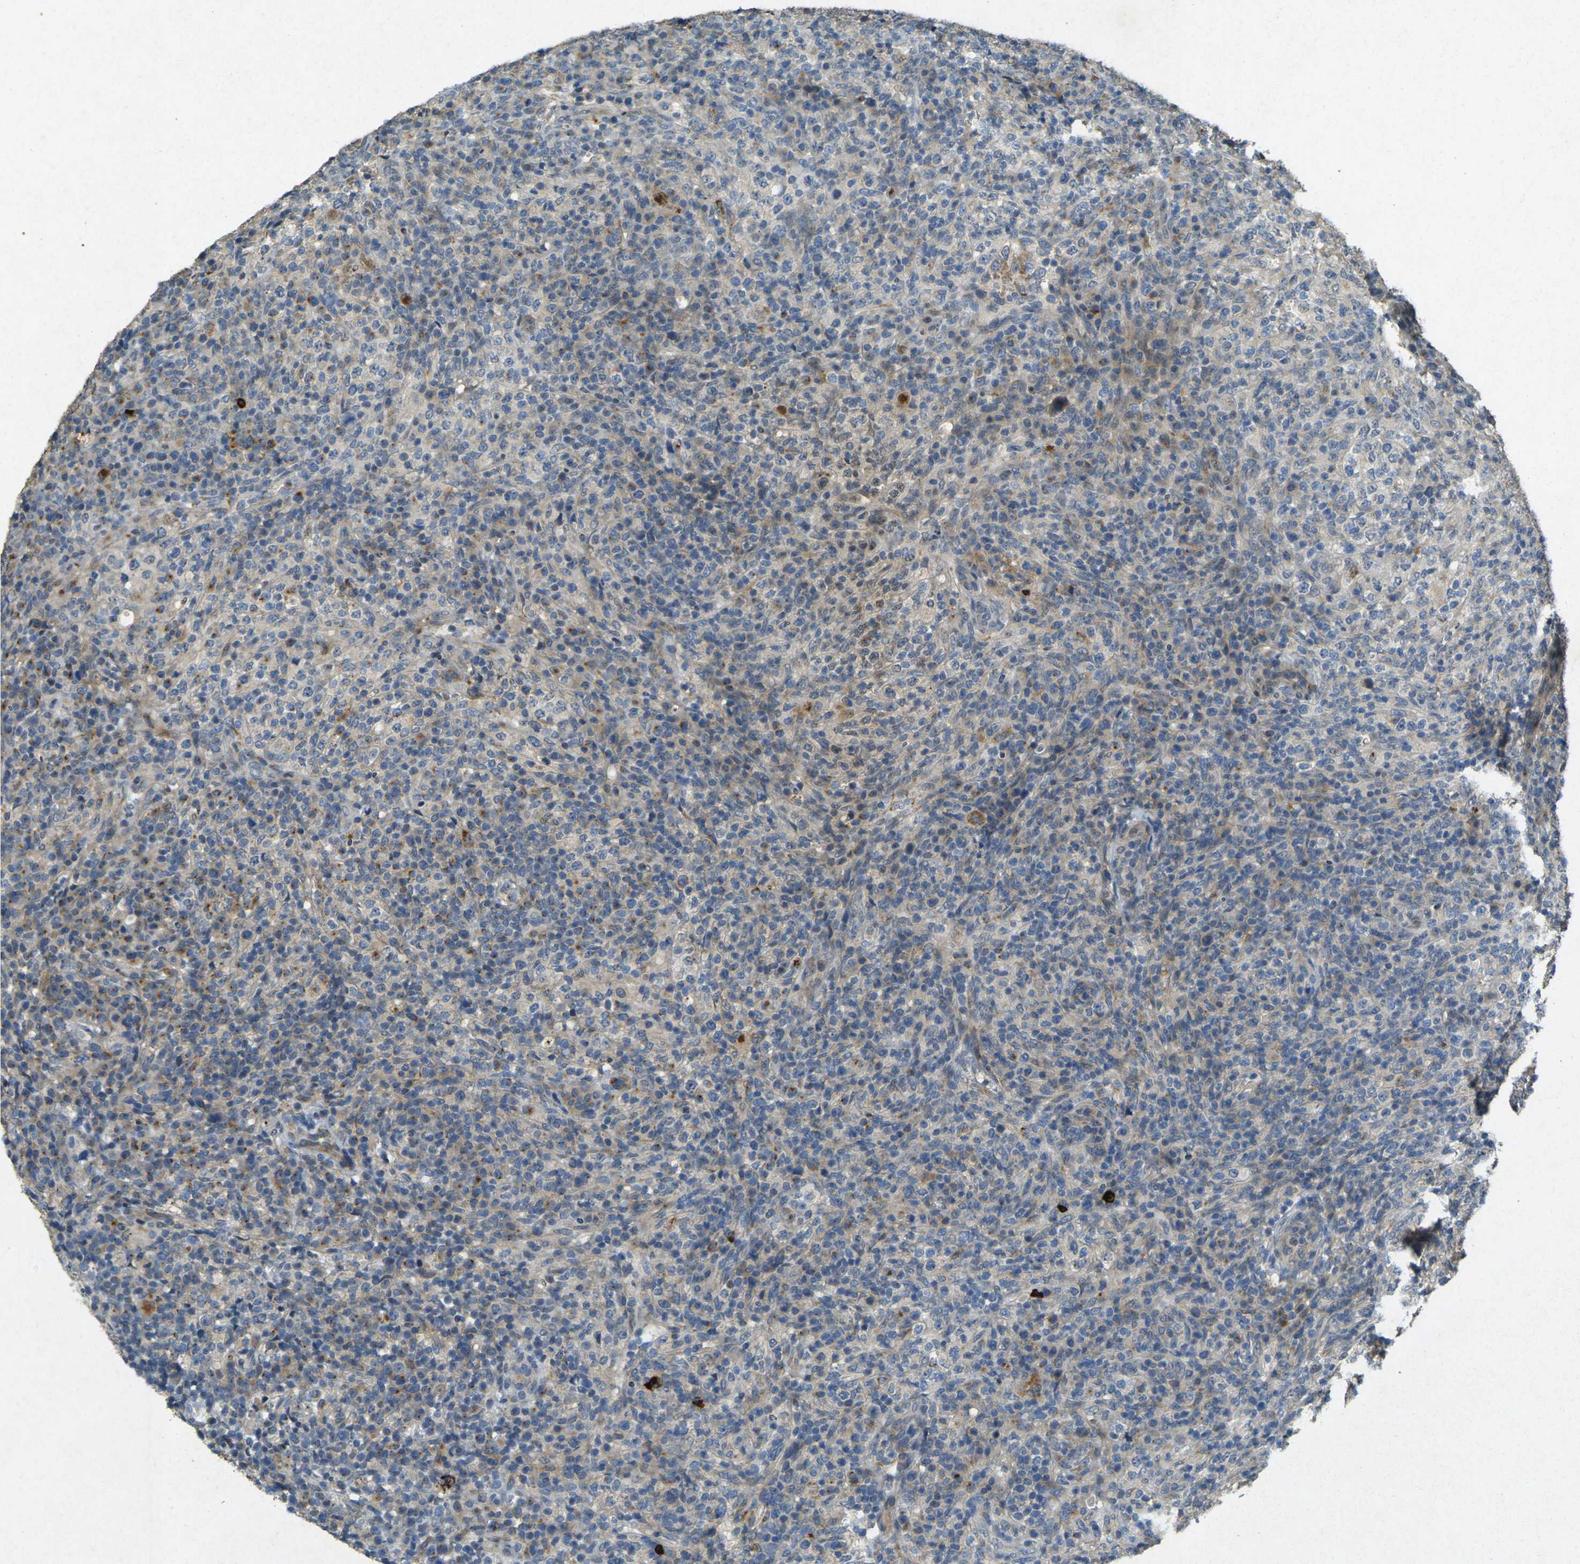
{"staining": {"intensity": "moderate", "quantity": "25%-75%", "location": "cytoplasmic/membranous"}, "tissue": "lymphoma", "cell_type": "Tumor cells", "image_type": "cancer", "snomed": [{"axis": "morphology", "description": "Malignant lymphoma, non-Hodgkin's type, High grade"}, {"axis": "topography", "description": "Lymph node"}], "caption": "Immunohistochemistry (IHC) of human malignant lymphoma, non-Hodgkin's type (high-grade) displays medium levels of moderate cytoplasmic/membranous positivity in approximately 25%-75% of tumor cells.", "gene": "RGMA", "patient": {"sex": "female", "age": 76}}